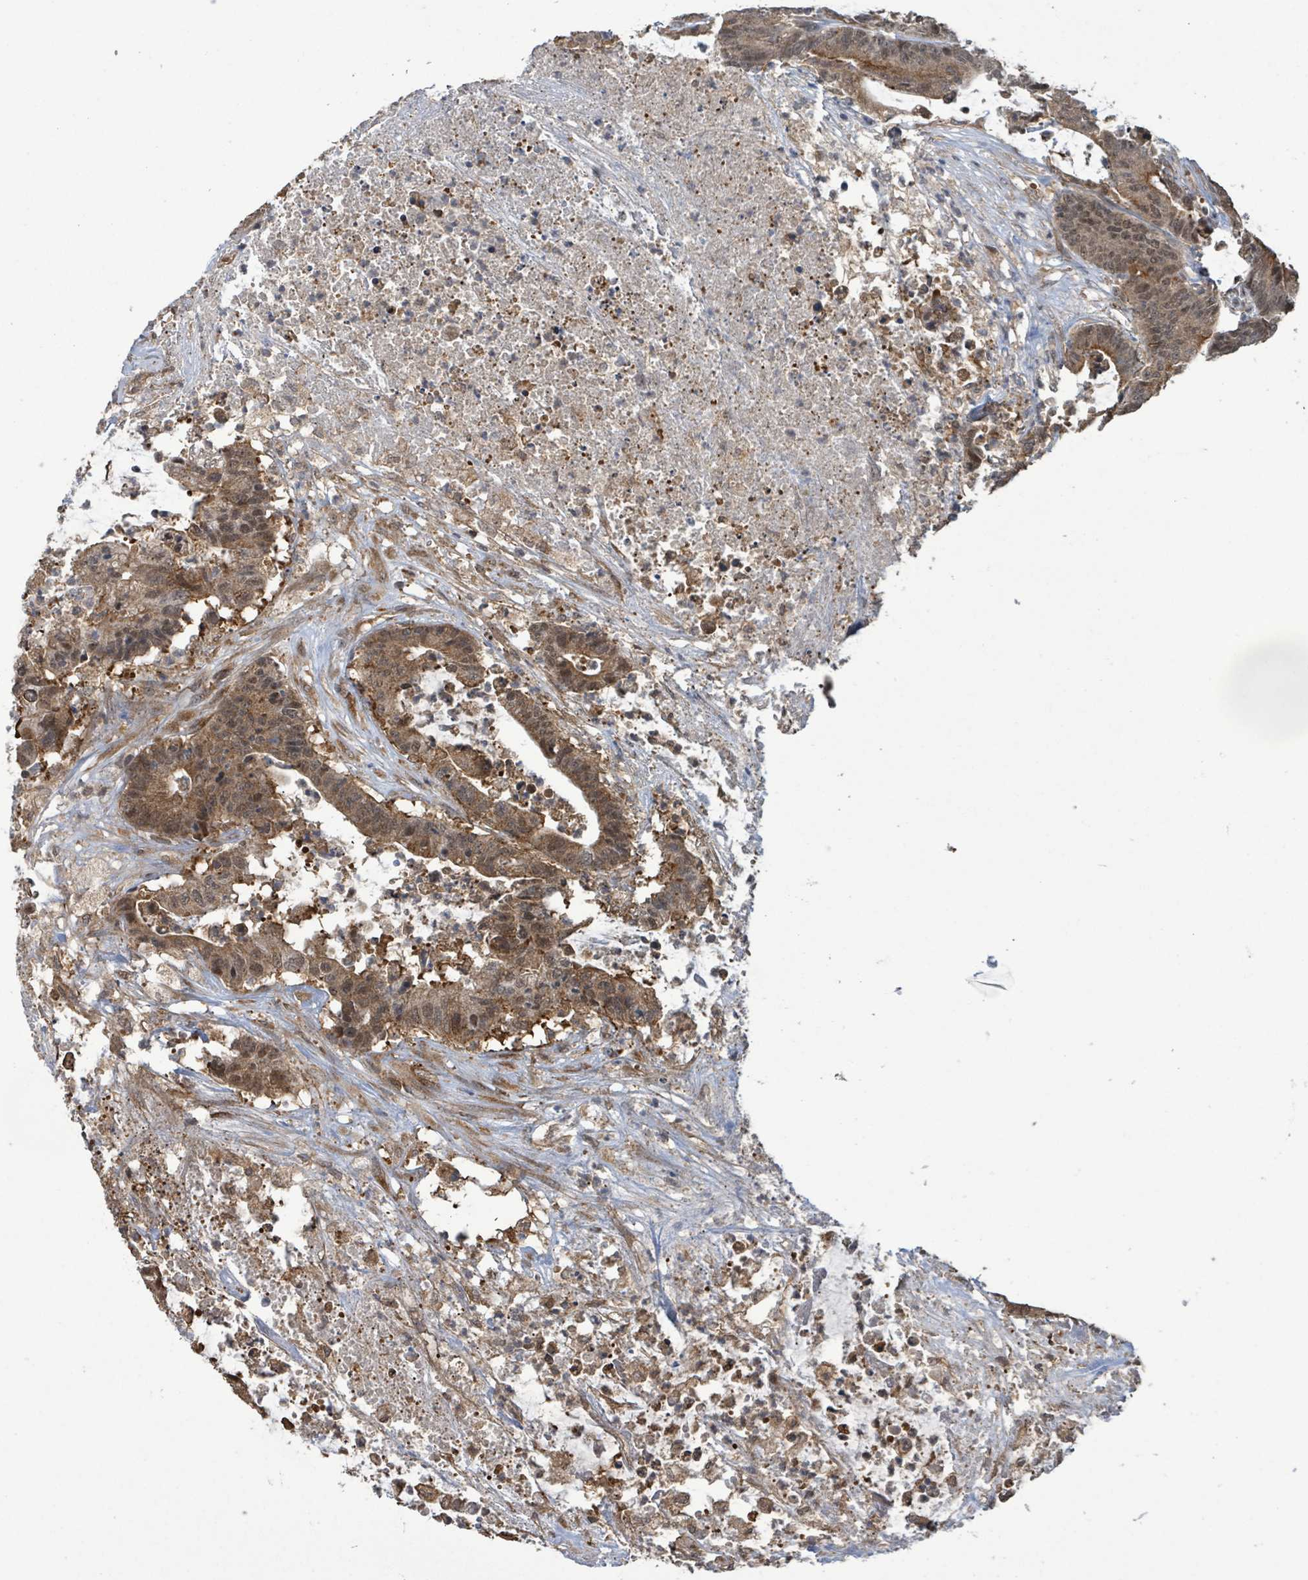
{"staining": {"intensity": "moderate", "quantity": ">75%", "location": "cytoplasmic/membranous"}, "tissue": "colorectal cancer", "cell_type": "Tumor cells", "image_type": "cancer", "snomed": [{"axis": "morphology", "description": "Adenocarcinoma, NOS"}, {"axis": "topography", "description": "Colon"}], "caption": "Moderate cytoplasmic/membranous protein expression is appreciated in about >75% of tumor cells in colorectal cancer.", "gene": "KLC1", "patient": {"sex": "female", "age": 84}}